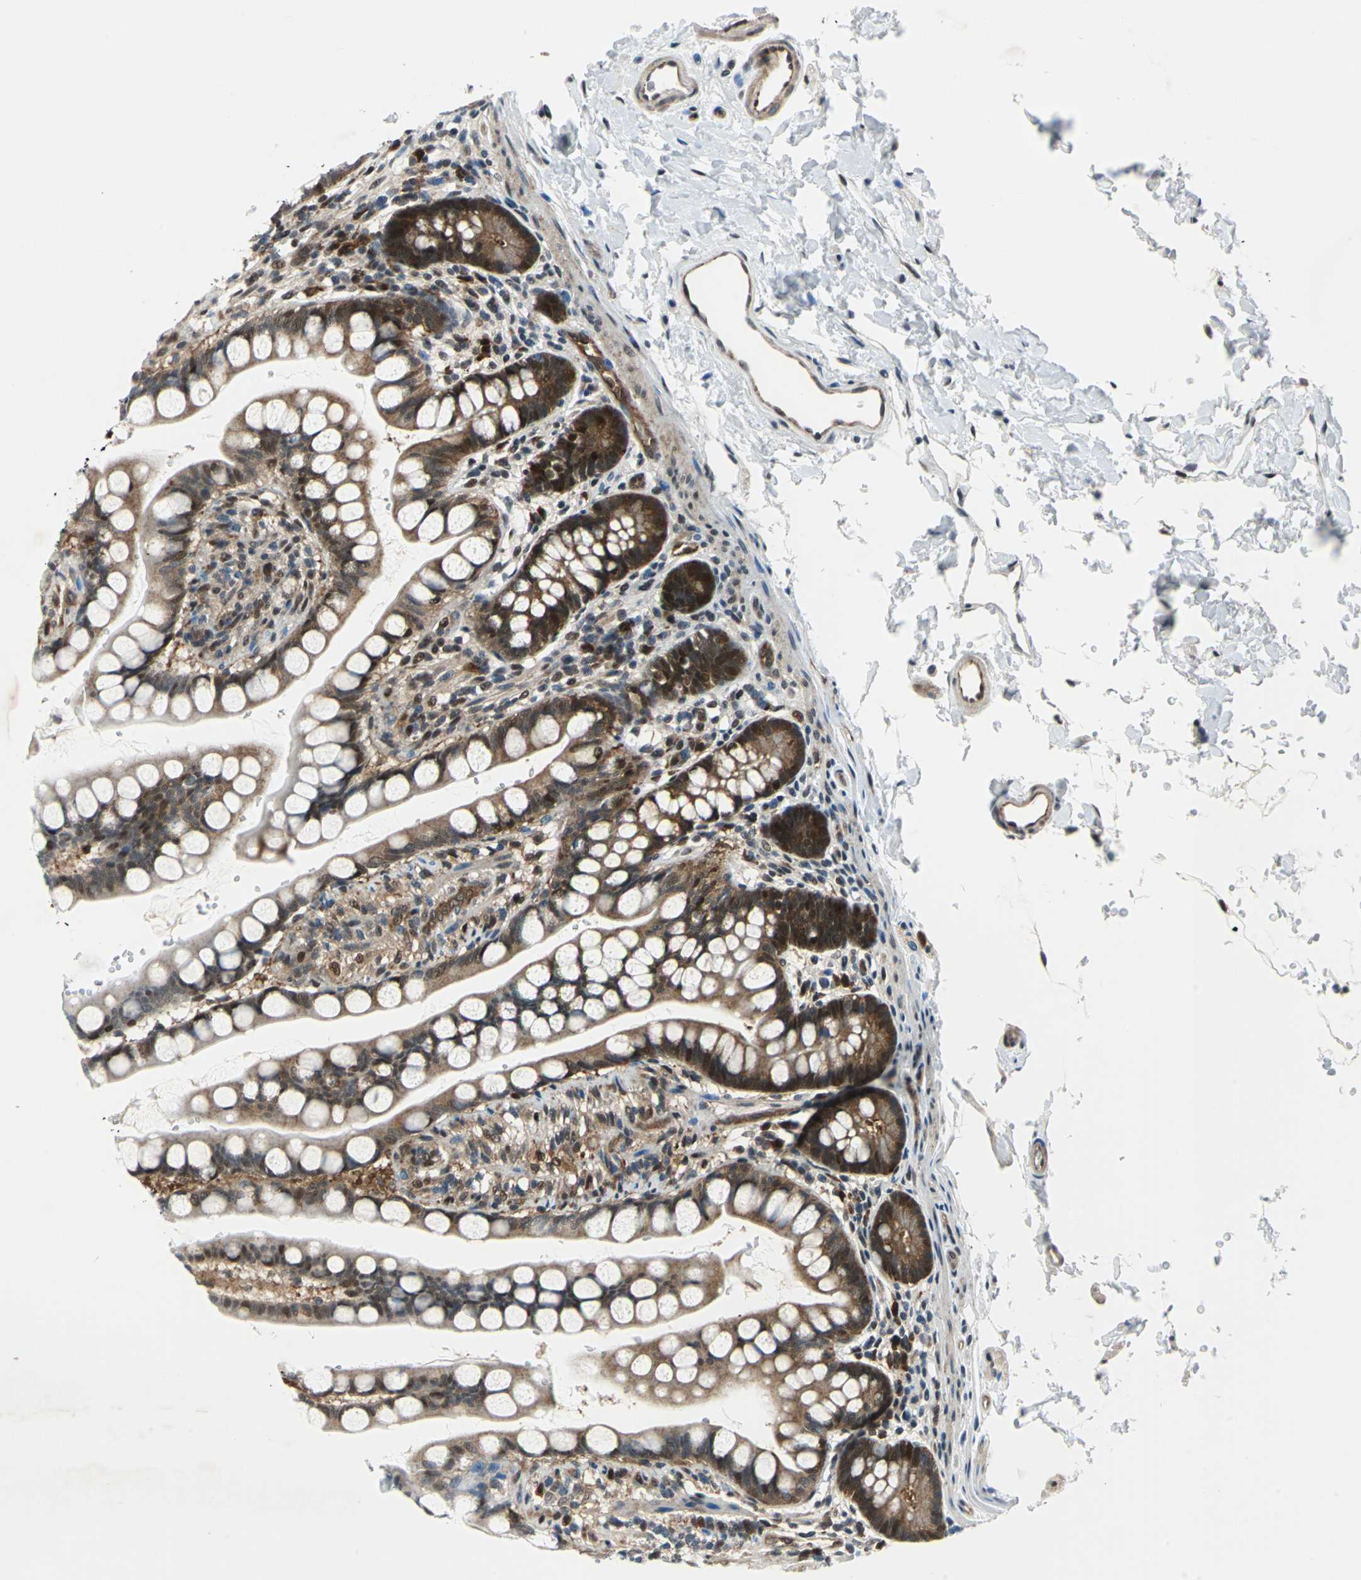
{"staining": {"intensity": "strong", "quantity": ">75%", "location": "cytoplasmic/membranous,nuclear"}, "tissue": "small intestine", "cell_type": "Glandular cells", "image_type": "normal", "snomed": [{"axis": "morphology", "description": "Normal tissue, NOS"}, {"axis": "topography", "description": "Small intestine"}], "caption": "This image displays immunohistochemistry (IHC) staining of benign human small intestine, with high strong cytoplasmic/membranous,nuclear expression in about >75% of glandular cells.", "gene": "POLR3K", "patient": {"sex": "female", "age": 58}}